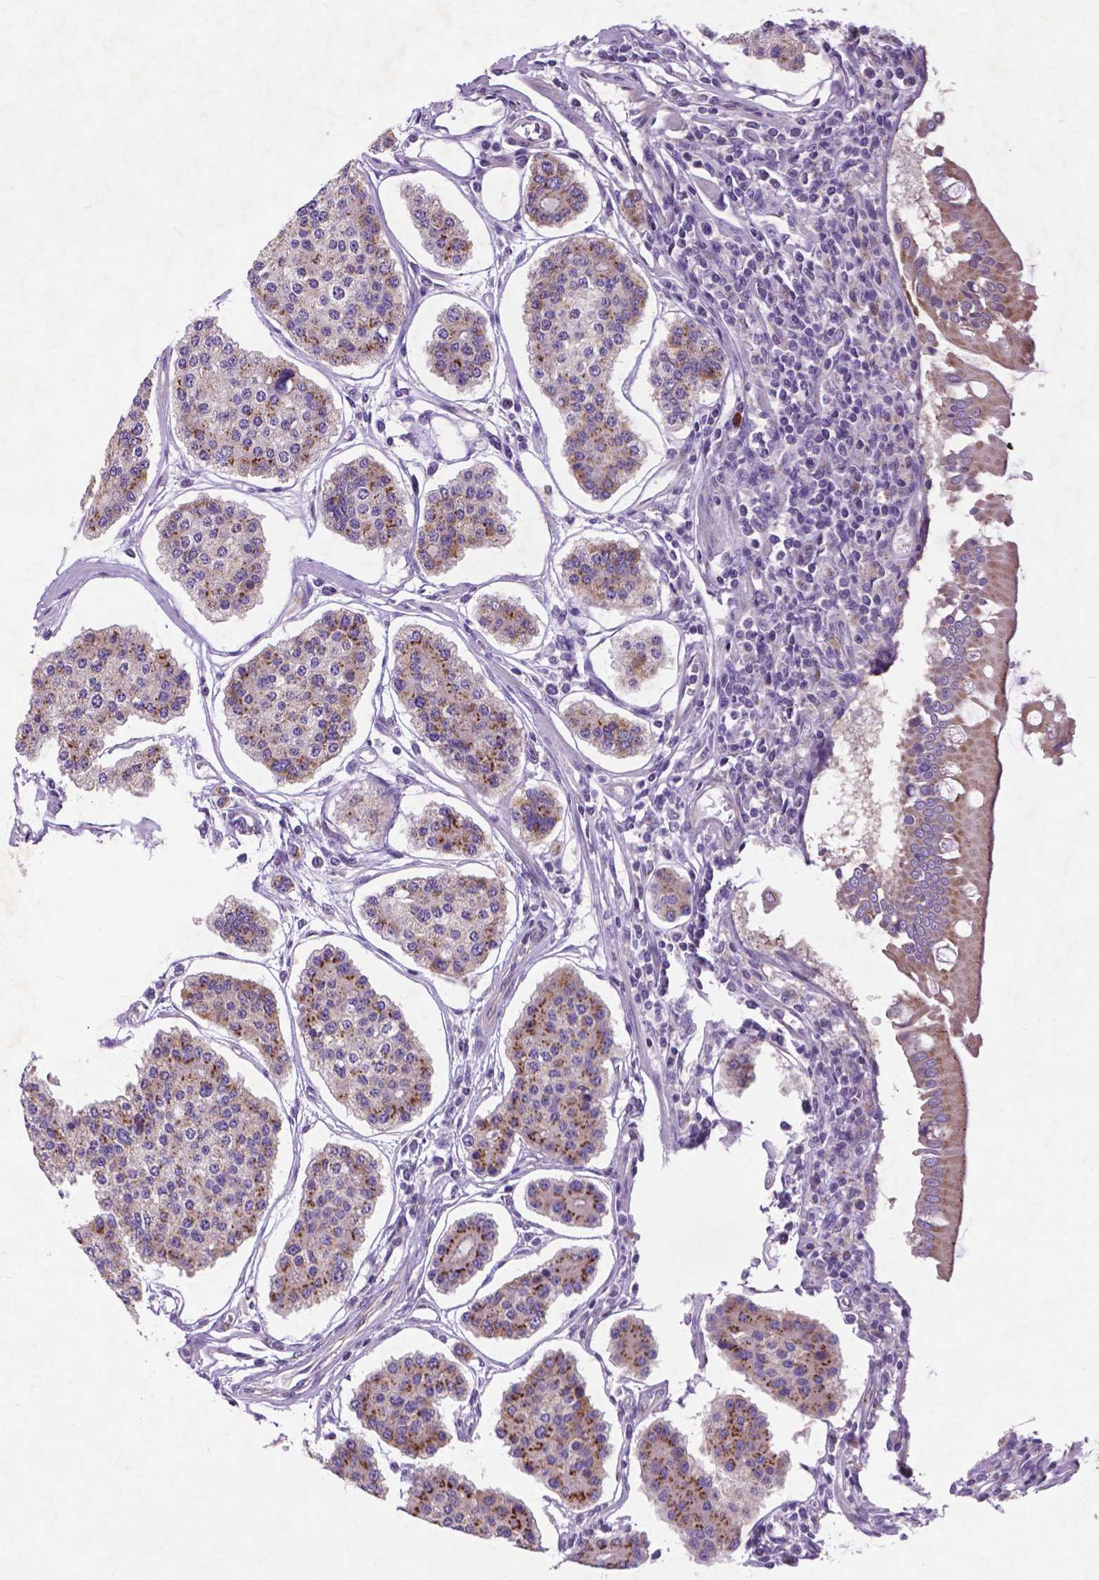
{"staining": {"intensity": "moderate", "quantity": ">75%", "location": "cytoplasmic/membranous"}, "tissue": "carcinoid", "cell_type": "Tumor cells", "image_type": "cancer", "snomed": [{"axis": "morphology", "description": "Carcinoid, malignant, NOS"}, {"axis": "topography", "description": "Small intestine"}], "caption": "Immunohistochemical staining of carcinoid reveals medium levels of moderate cytoplasmic/membranous protein expression in about >75% of tumor cells. Ihc stains the protein of interest in brown and the nuclei are stained blue.", "gene": "ATG4D", "patient": {"sex": "female", "age": 65}}